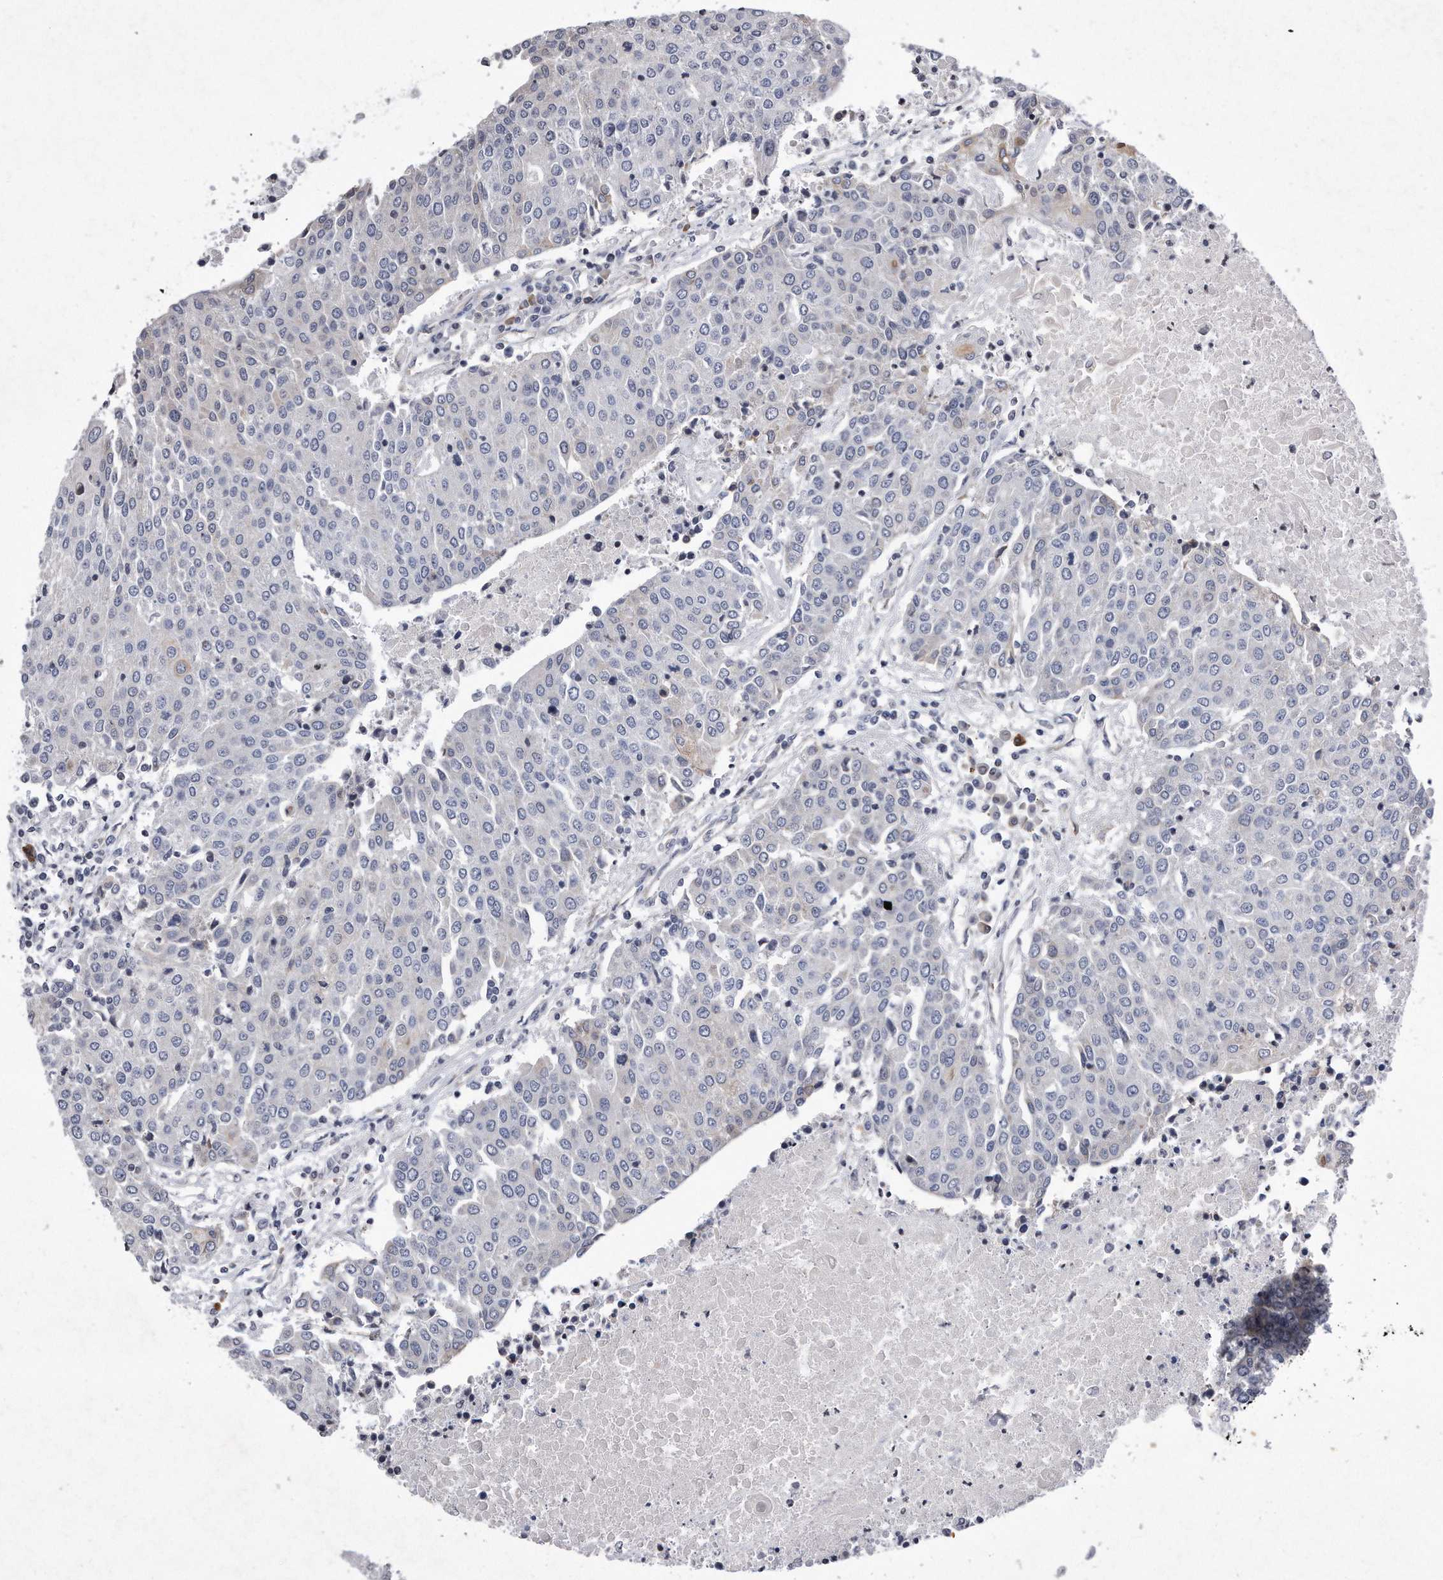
{"staining": {"intensity": "weak", "quantity": "<25%", "location": "cytoplasmic/membranous"}, "tissue": "urothelial cancer", "cell_type": "Tumor cells", "image_type": "cancer", "snomed": [{"axis": "morphology", "description": "Urothelial carcinoma, High grade"}, {"axis": "topography", "description": "Urinary bladder"}], "caption": "Urothelial cancer was stained to show a protein in brown. There is no significant expression in tumor cells. (DAB immunohistochemistry with hematoxylin counter stain).", "gene": "DAB1", "patient": {"sex": "female", "age": 85}}